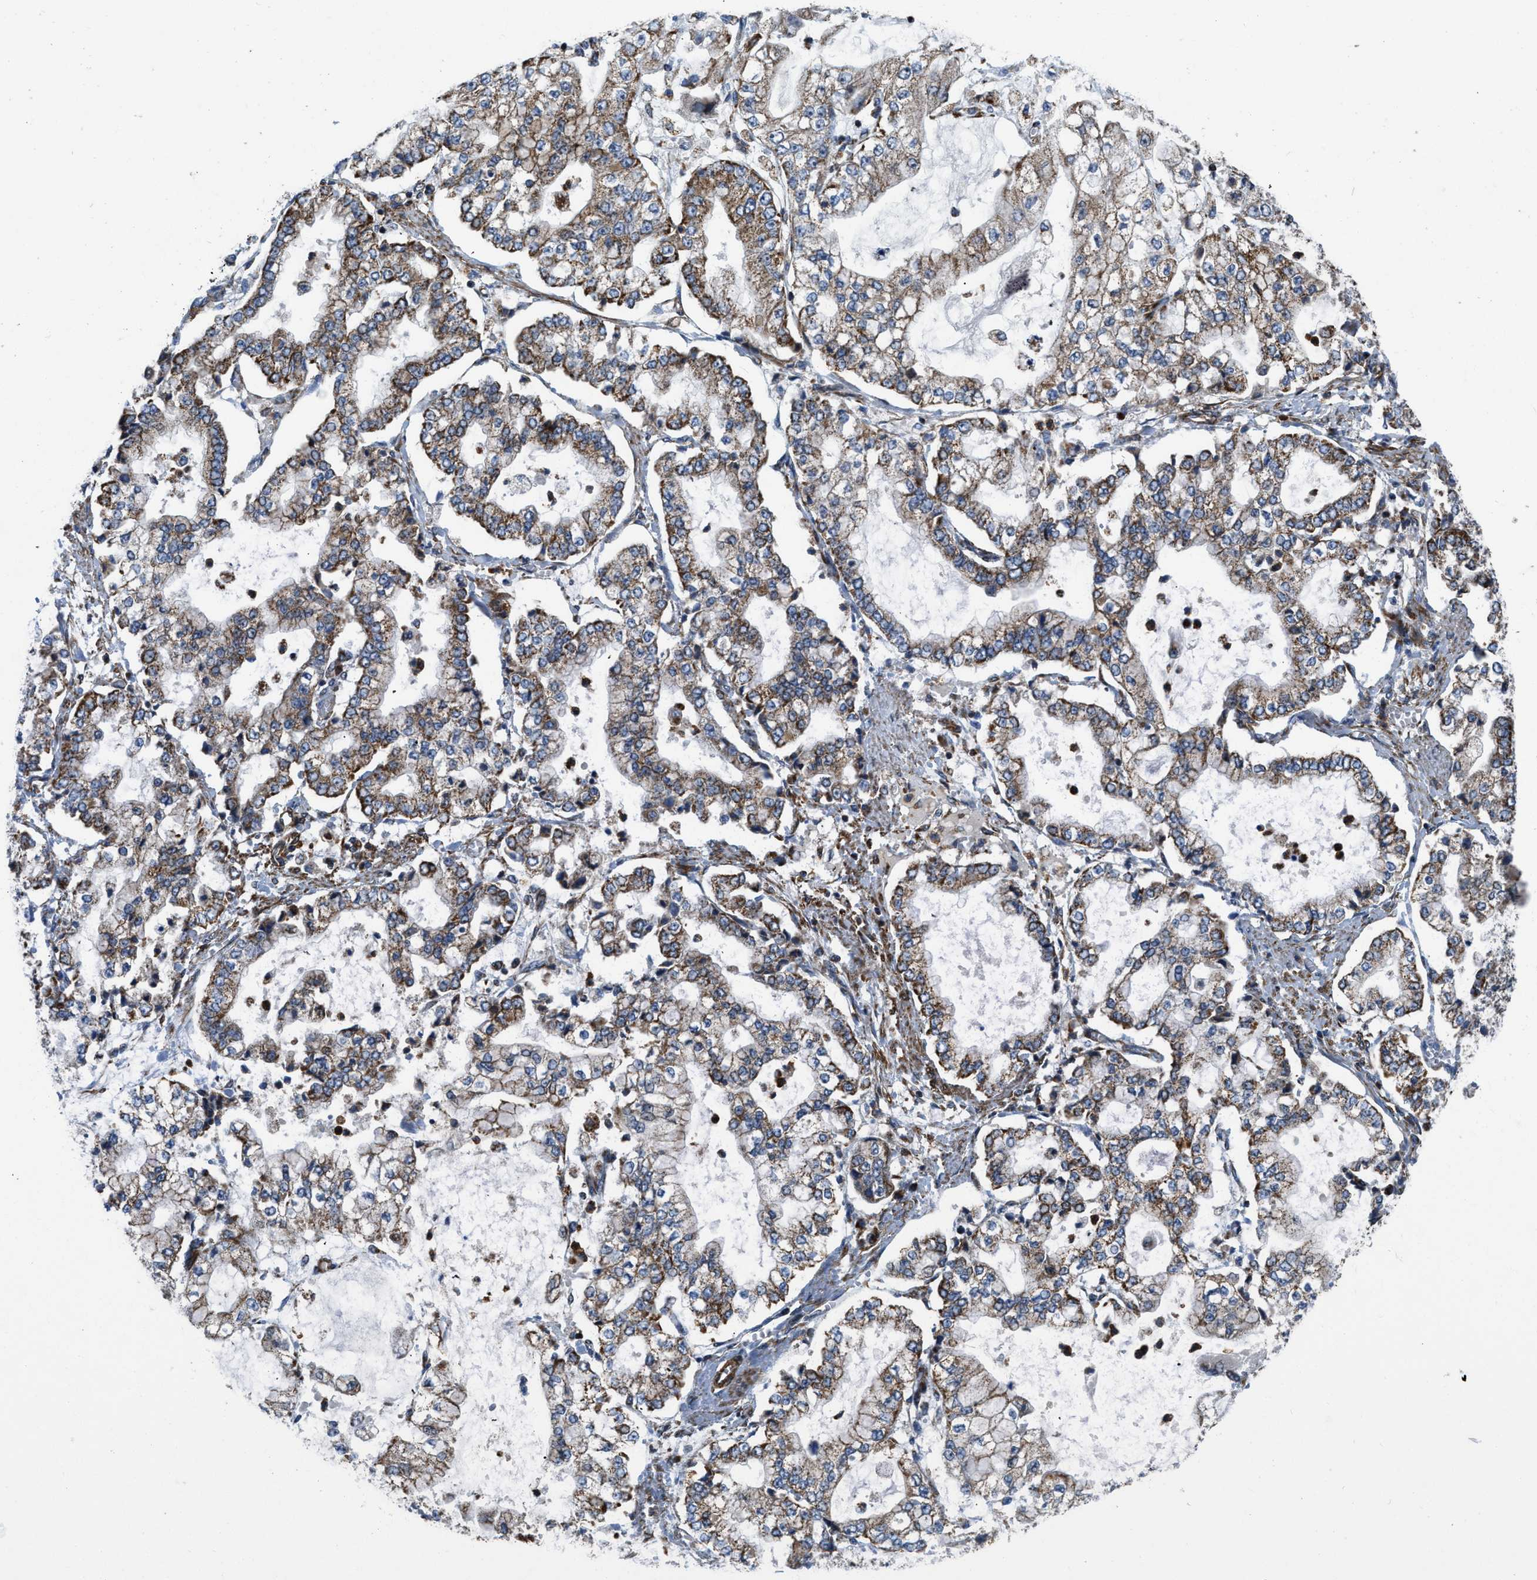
{"staining": {"intensity": "moderate", "quantity": ">75%", "location": "cytoplasmic/membranous"}, "tissue": "stomach cancer", "cell_type": "Tumor cells", "image_type": "cancer", "snomed": [{"axis": "morphology", "description": "Adenocarcinoma, NOS"}, {"axis": "topography", "description": "Stomach"}], "caption": "The image shows immunohistochemical staining of stomach cancer (adenocarcinoma). There is moderate cytoplasmic/membranous staining is seen in approximately >75% of tumor cells.", "gene": "GSDME", "patient": {"sex": "male", "age": 76}}